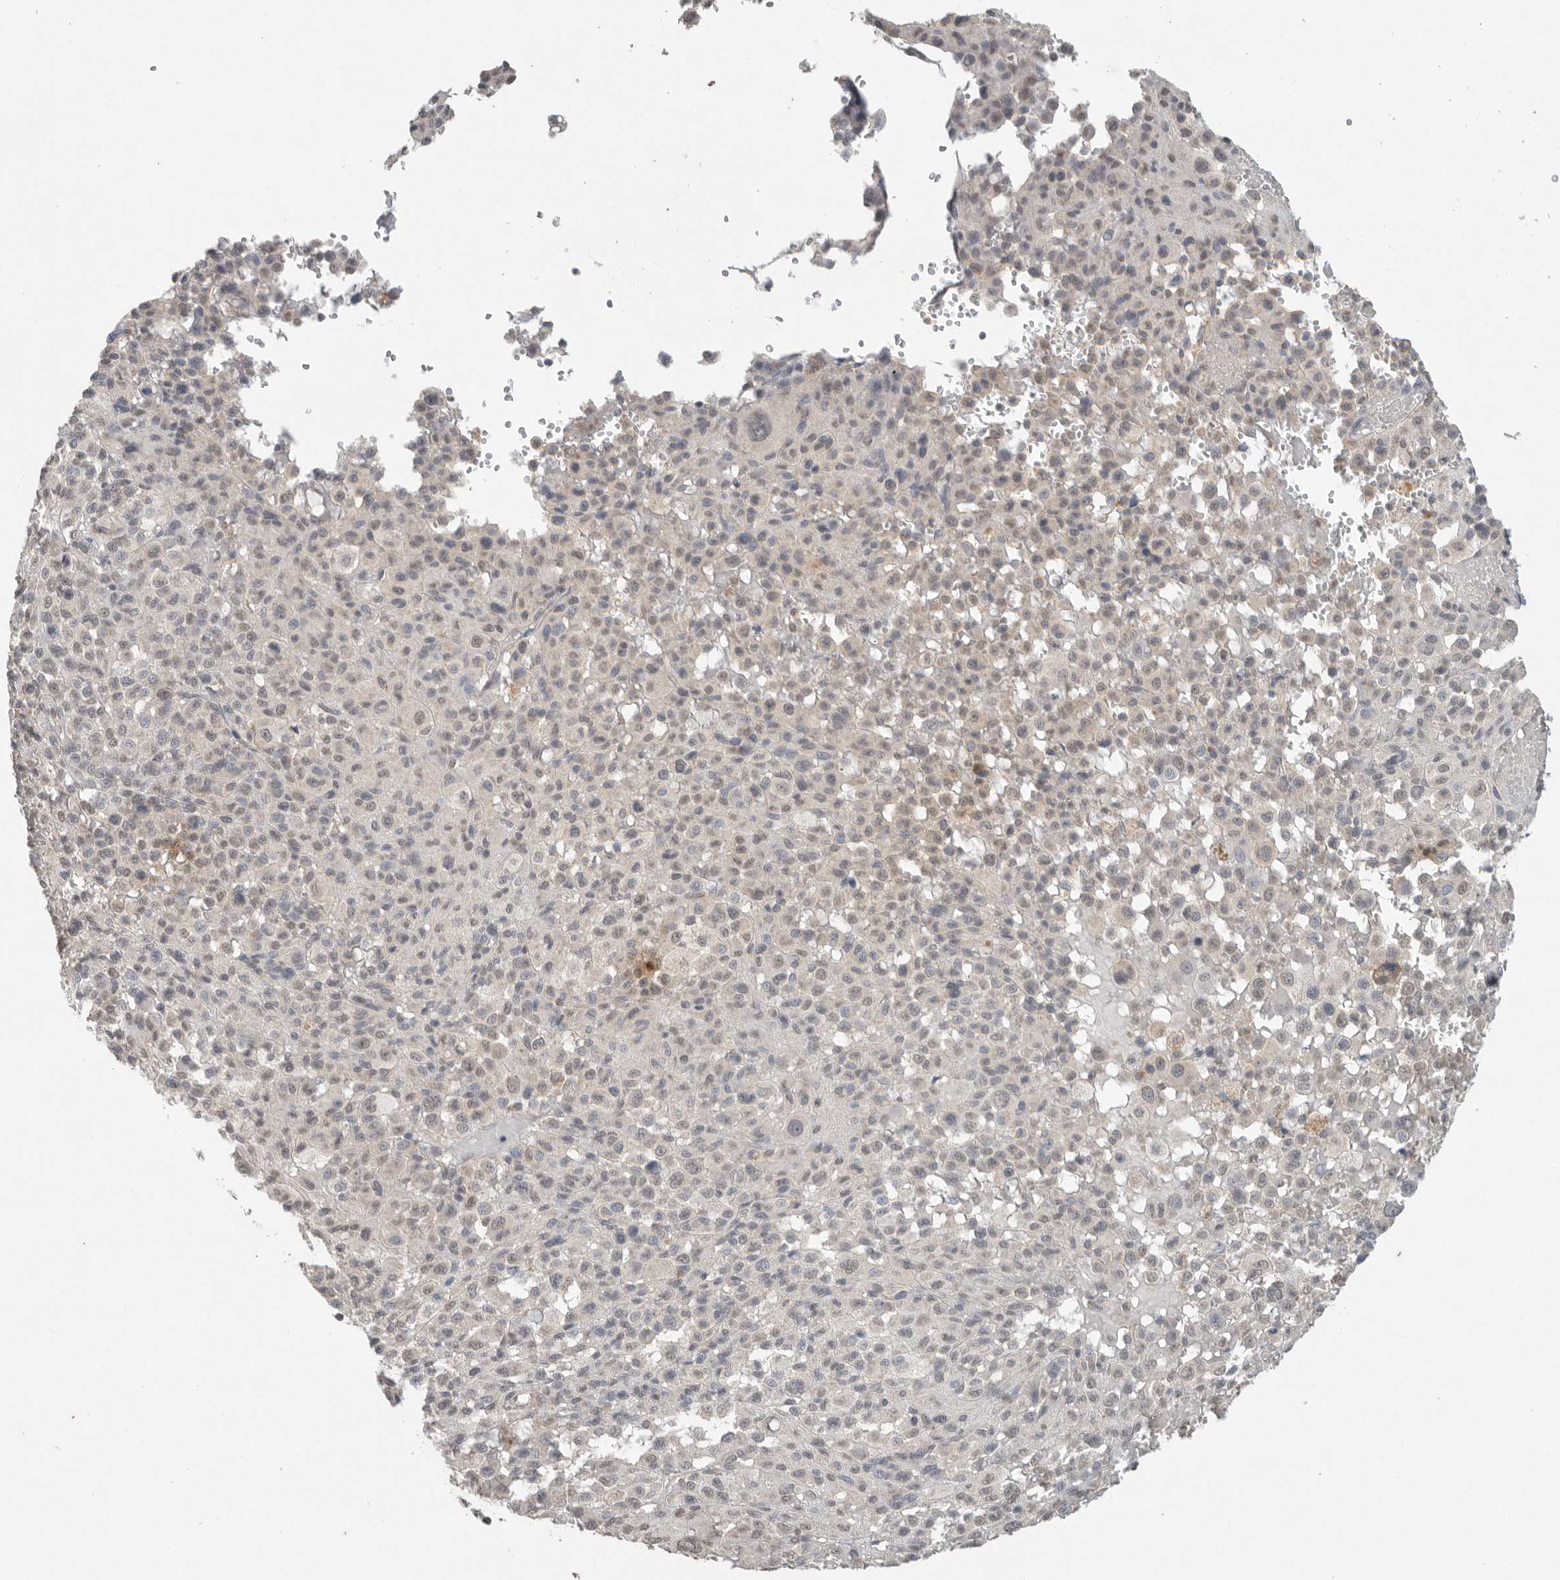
{"staining": {"intensity": "negative", "quantity": "none", "location": "none"}, "tissue": "melanoma", "cell_type": "Tumor cells", "image_type": "cancer", "snomed": [{"axis": "morphology", "description": "Malignant melanoma, Metastatic site"}, {"axis": "topography", "description": "Skin"}], "caption": "A photomicrograph of human melanoma is negative for staining in tumor cells. (DAB (3,3'-diaminobenzidine) IHC, high magnification).", "gene": "KLK5", "patient": {"sex": "female", "age": 74}}